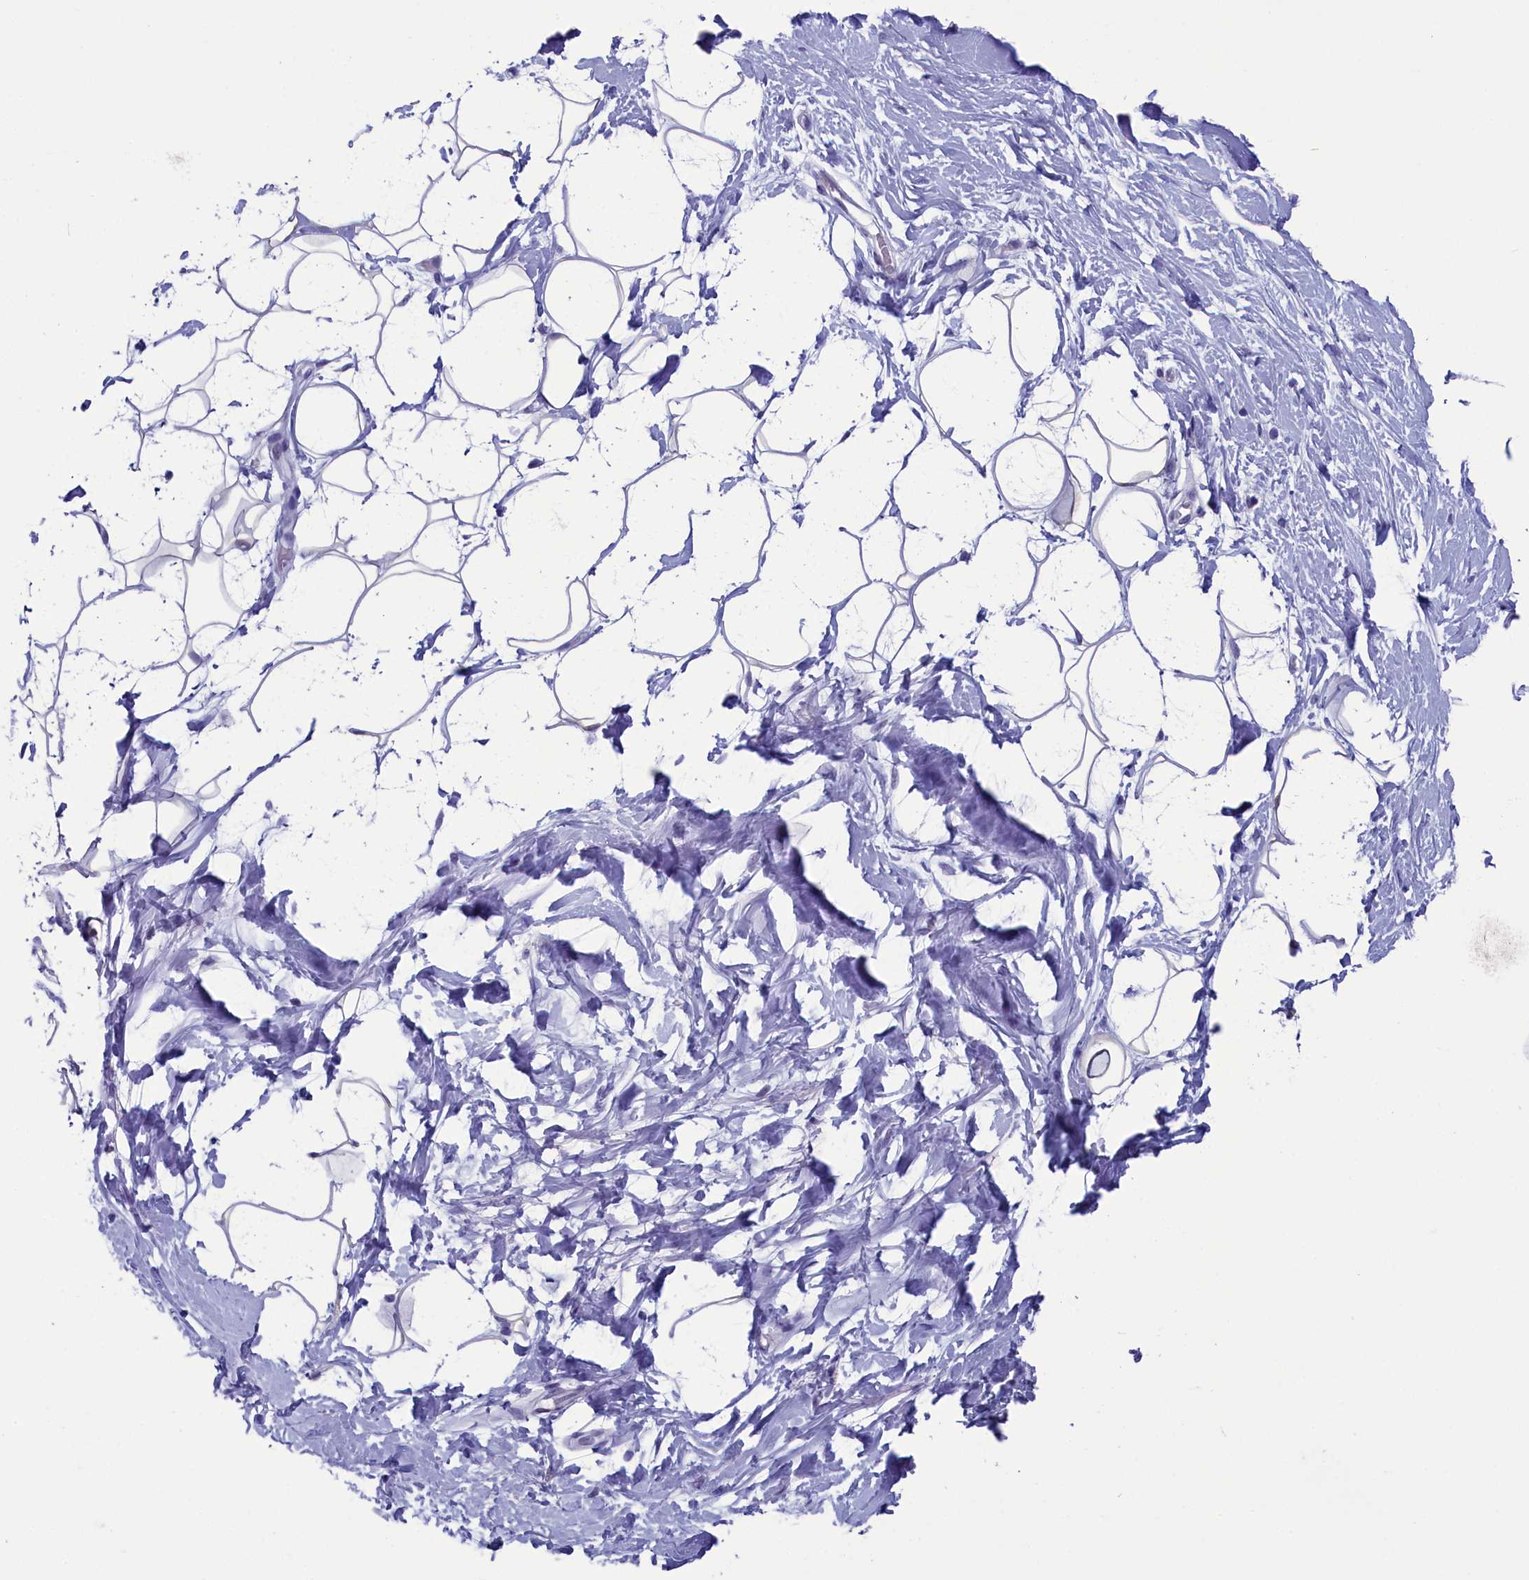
{"staining": {"intensity": "negative", "quantity": "none", "location": "none"}, "tissue": "adipose tissue", "cell_type": "Adipocytes", "image_type": "normal", "snomed": [{"axis": "morphology", "description": "Normal tissue, NOS"}, {"axis": "topography", "description": "Breast"}], "caption": "IHC image of benign adipose tissue: human adipose tissue stained with DAB (3,3'-diaminobenzidine) exhibits no significant protein staining in adipocytes.", "gene": "AIFM2", "patient": {"sex": "female", "age": 26}}